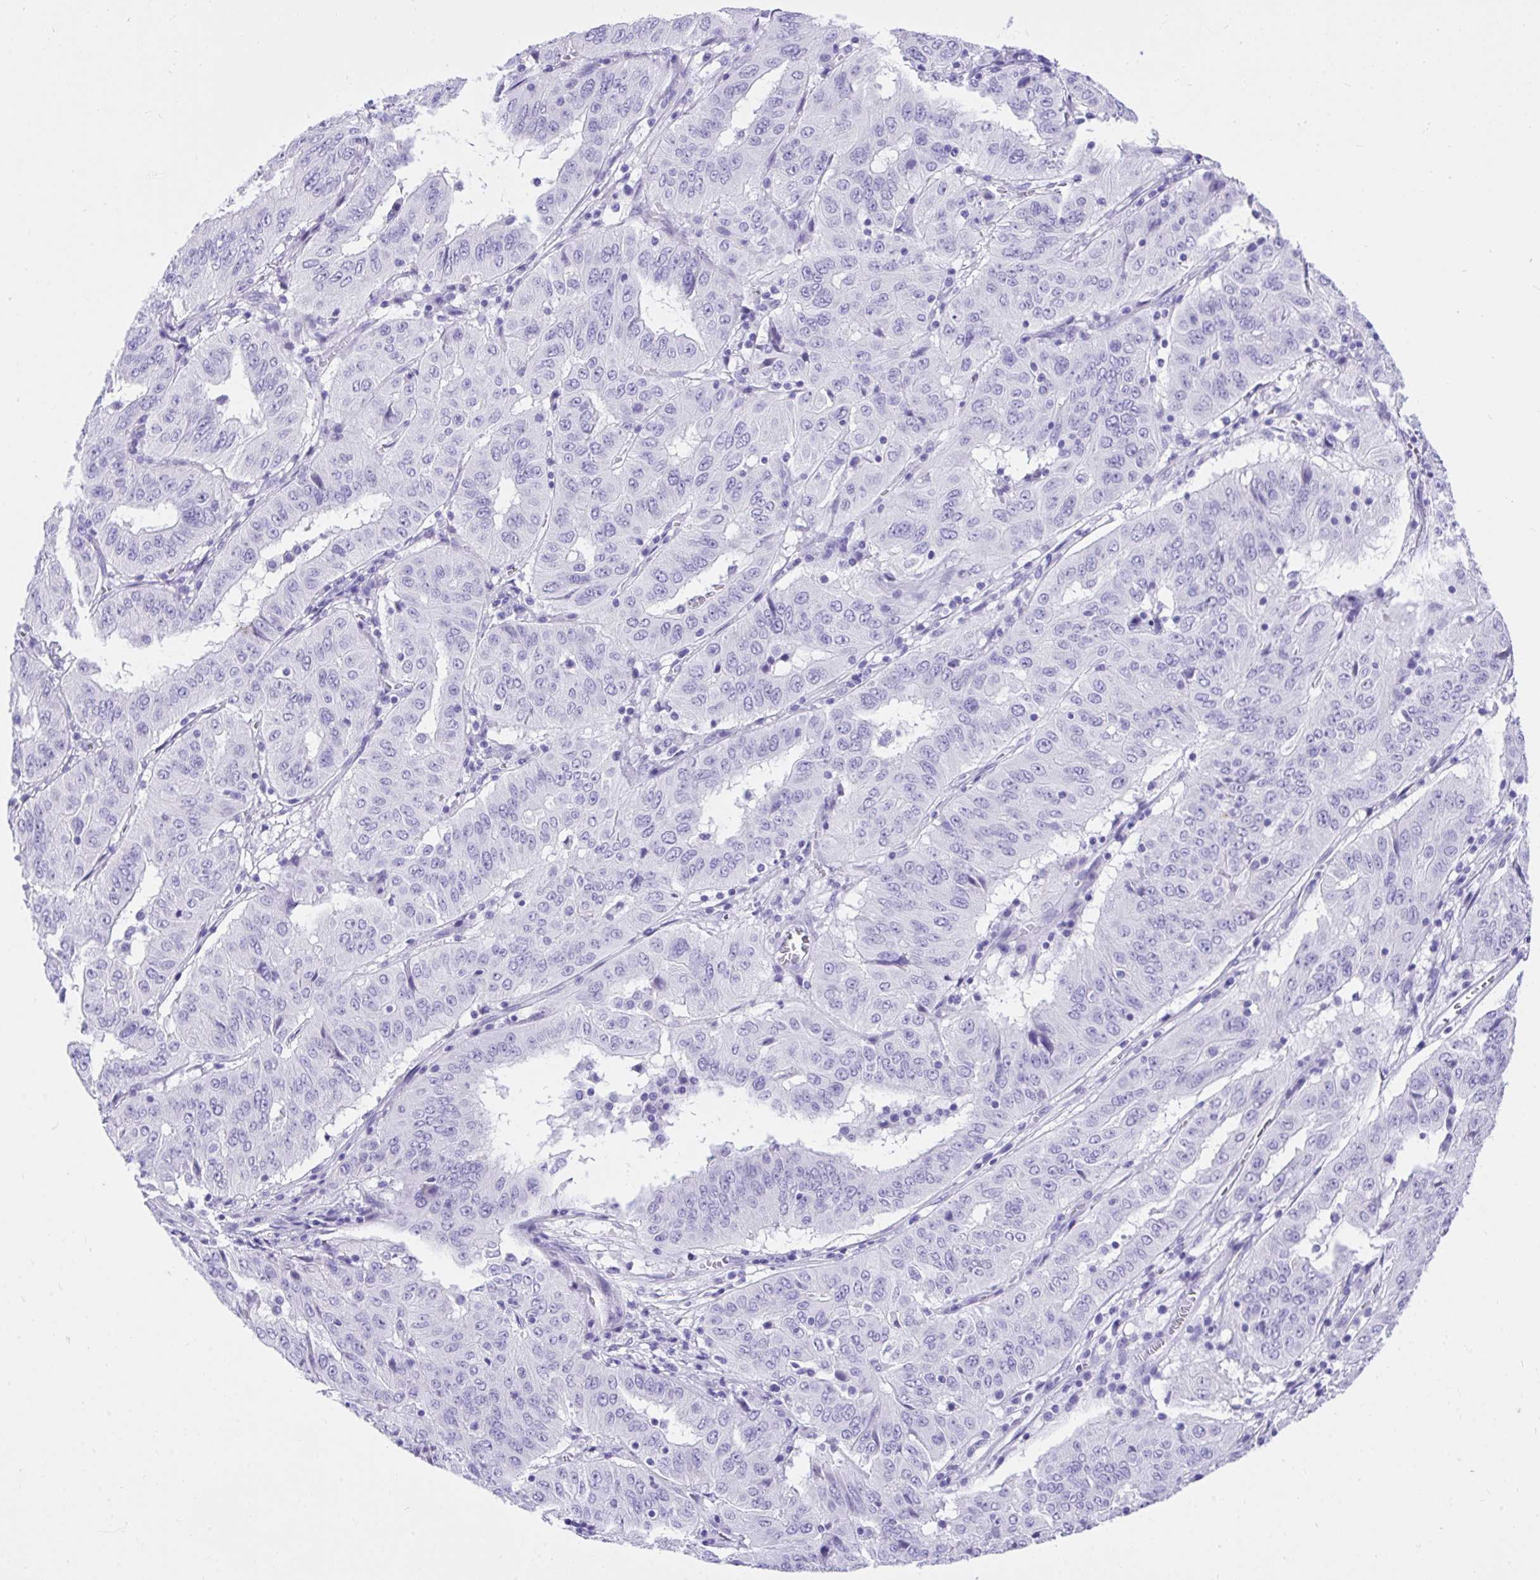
{"staining": {"intensity": "negative", "quantity": "none", "location": "none"}, "tissue": "pancreatic cancer", "cell_type": "Tumor cells", "image_type": "cancer", "snomed": [{"axis": "morphology", "description": "Adenocarcinoma, NOS"}, {"axis": "topography", "description": "Pancreas"}], "caption": "This is an immunohistochemistry photomicrograph of human pancreatic cancer (adenocarcinoma). There is no expression in tumor cells.", "gene": "KCNN4", "patient": {"sex": "male", "age": 63}}